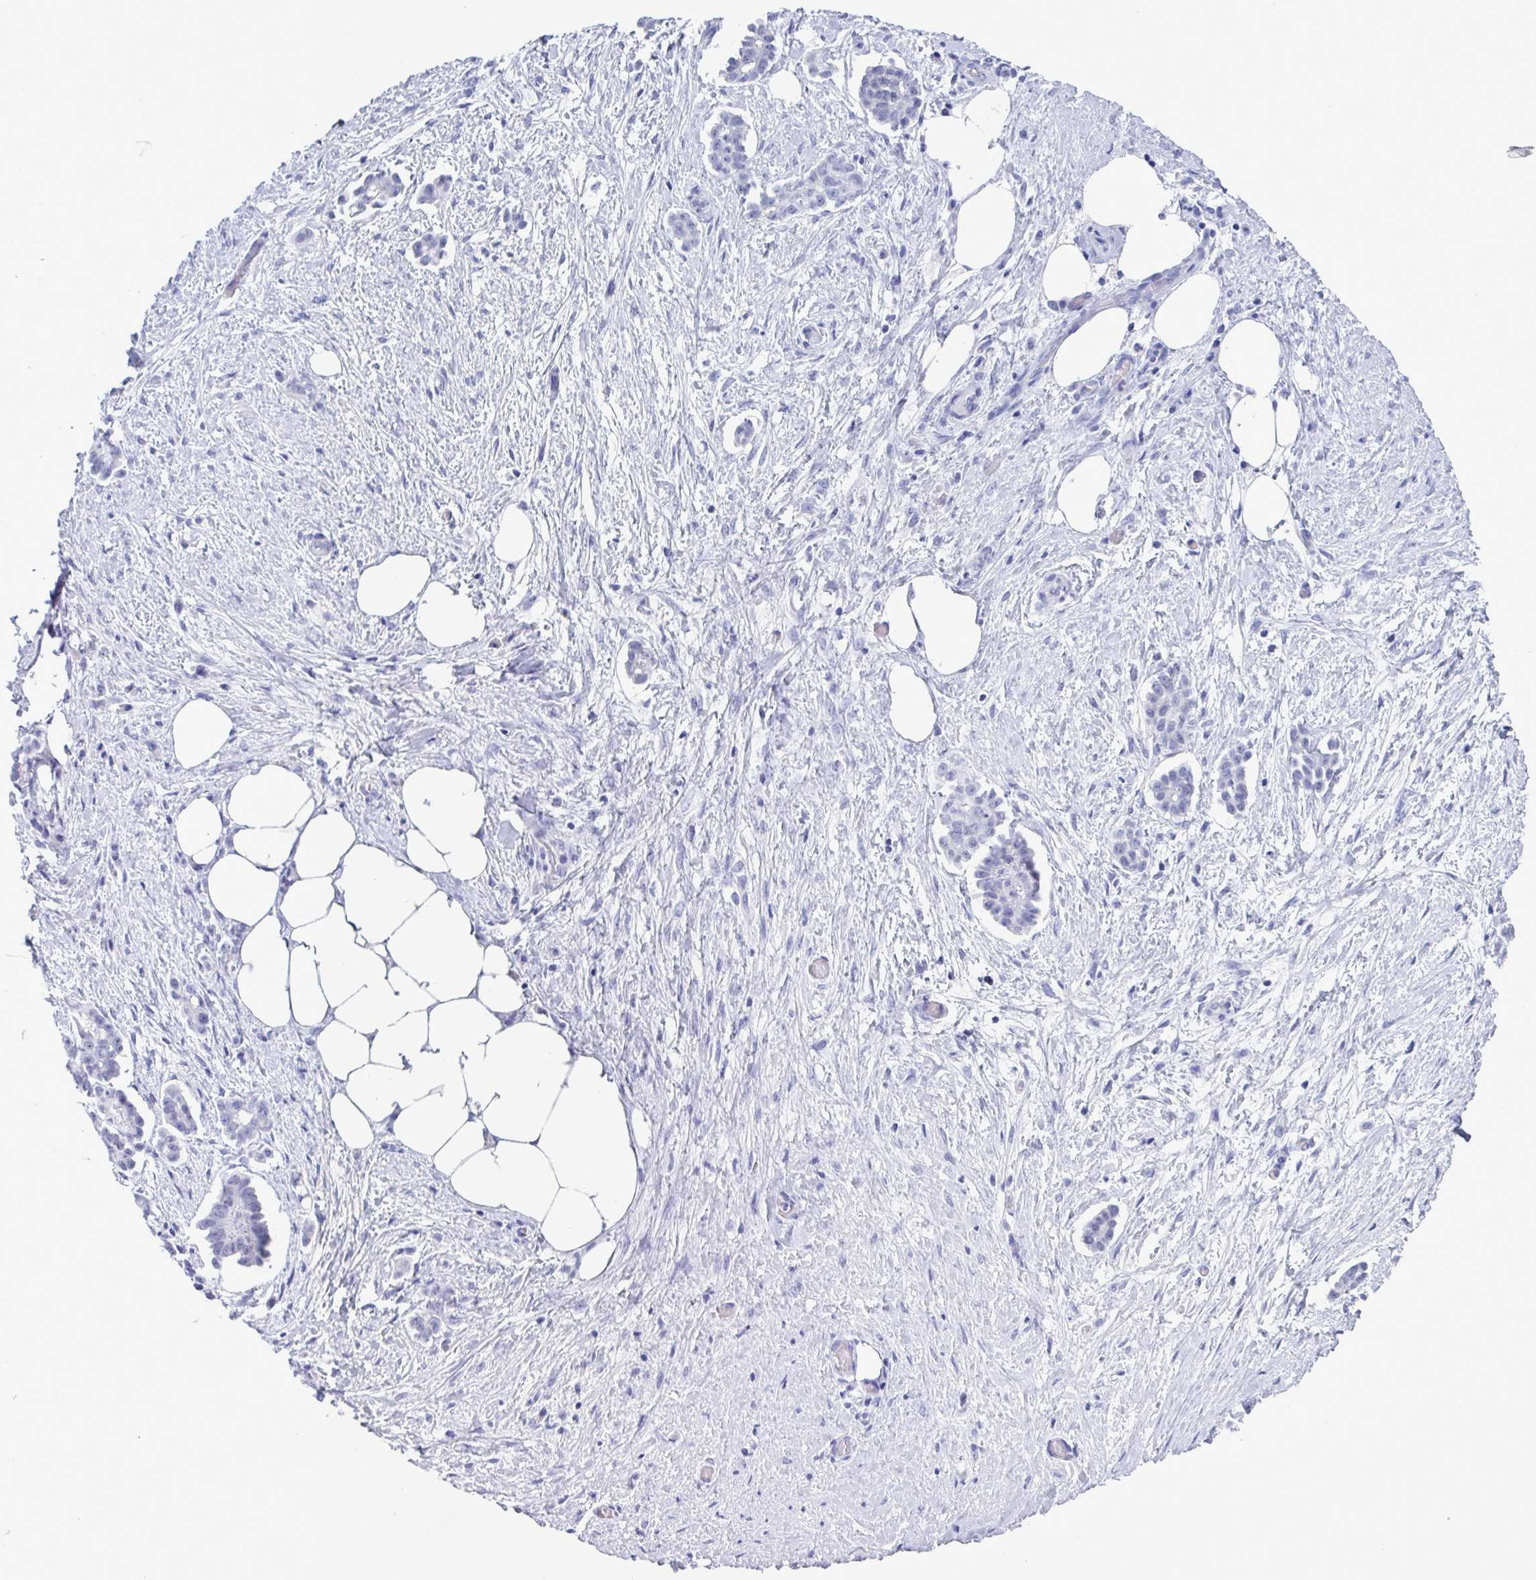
{"staining": {"intensity": "negative", "quantity": "none", "location": "none"}, "tissue": "ovarian cancer", "cell_type": "Tumor cells", "image_type": "cancer", "snomed": [{"axis": "morphology", "description": "Cystadenocarcinoma, serous, NOS"}, {"axis": "topography", "description": "Ovary"}], "caption": "This is a image of immunohistochemistry (IHC) staining of serous cystadenocarcinoma (ovarian), which shows no expression in tumor cells.", "gene": "CDX4", "patient": {"sex": "female", "age": 50}}